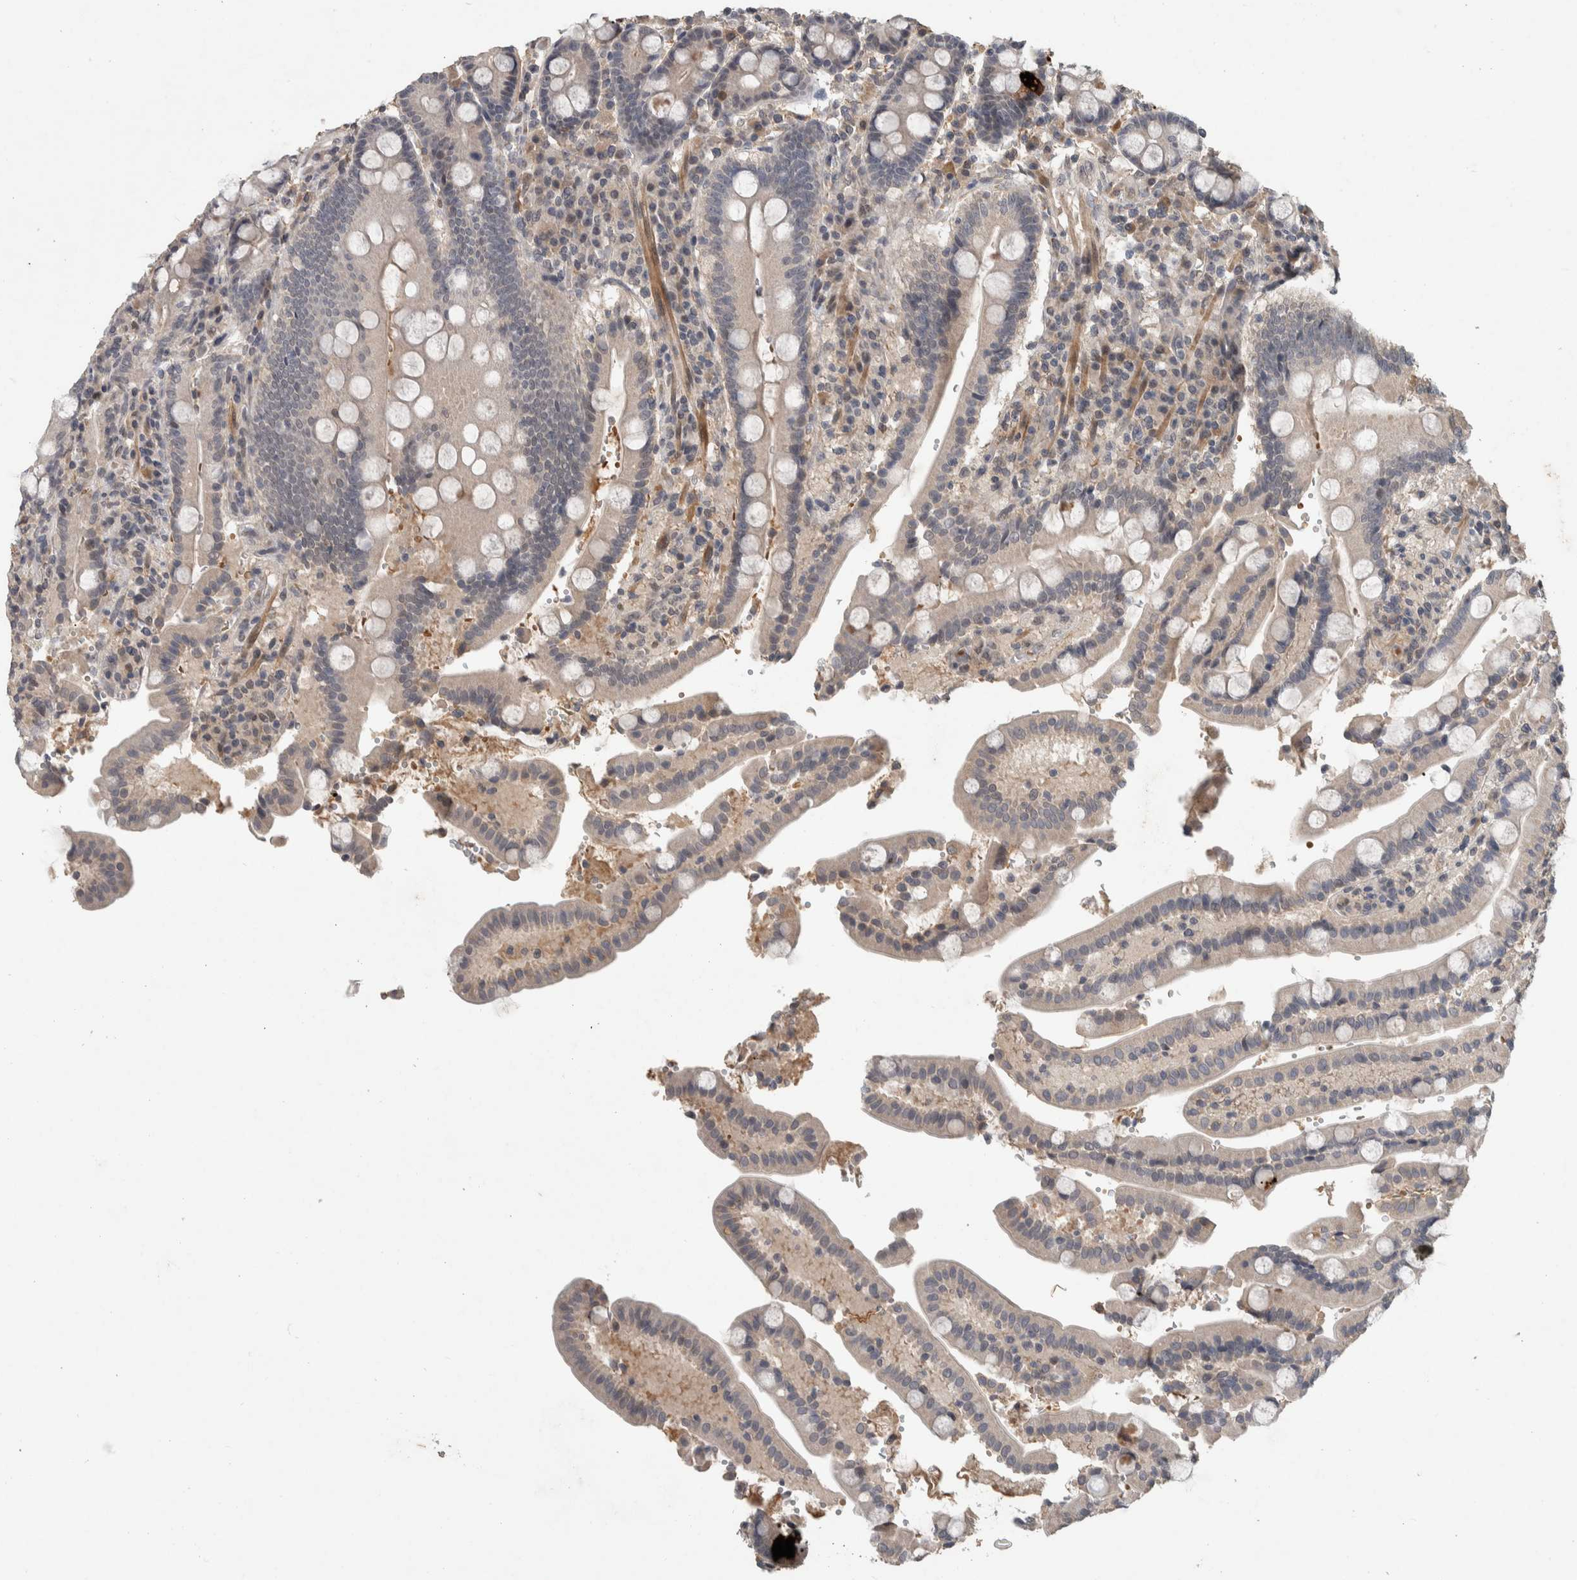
{"staining": {"intensity": "strong", "quantity": "<25%", "location": "cytoplasmic/membranous"}, "tissue": "duodenum", "cell_type": "Glandular cells", "image_type": "normal", "snomed": [{"axis": "morphology", "description": "Normal tissue, NOS"}, {"axis": "topography", "description": "Small intestine, NOS"}], "caption": "Immunohistochemical staining of benign duodenum displays medium levels of strong cytoplasmic/membranous expression in approximately <25% of glandular cells.", "gene": "CHRM3", "patient": {"sex": "female", "age": 71}}